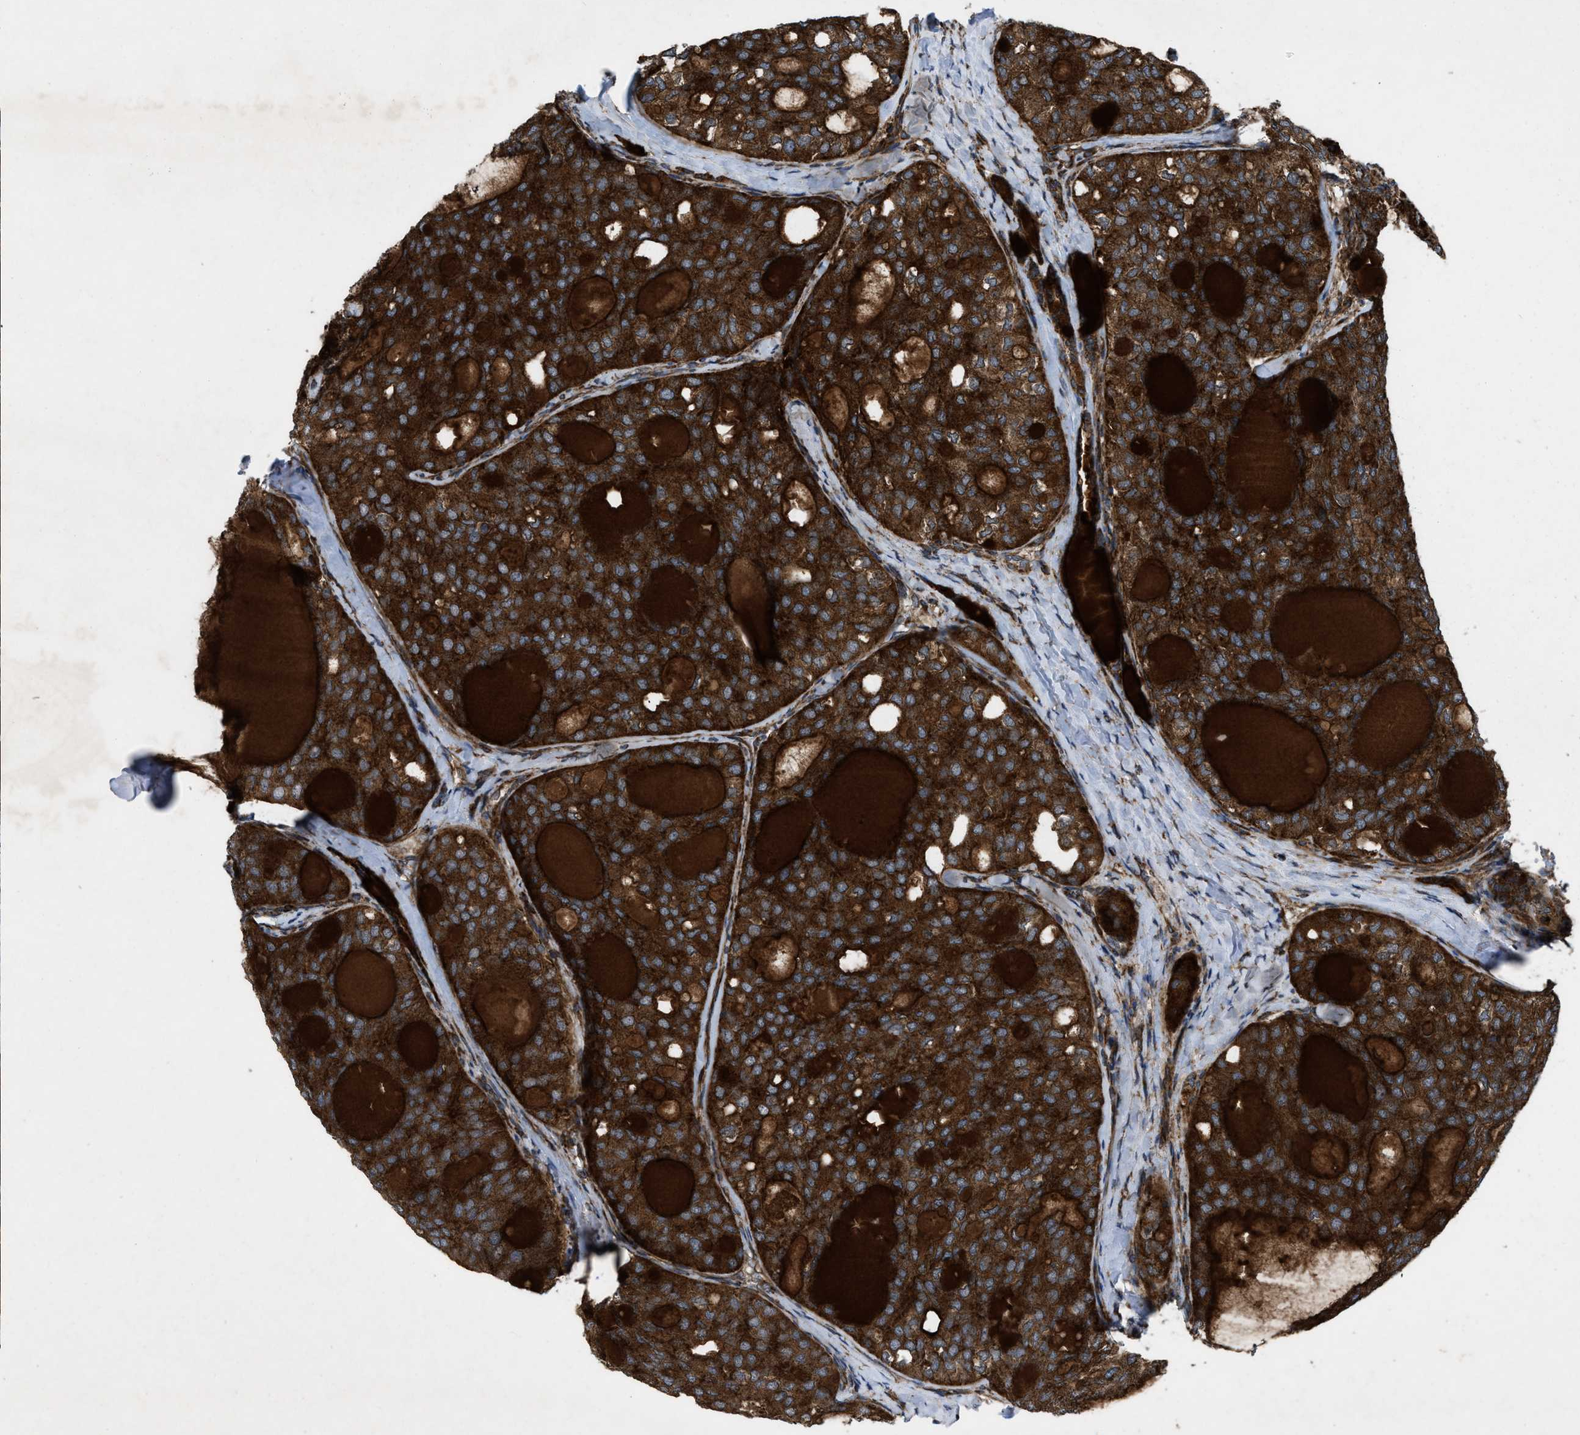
{"staining": {"intensity": "strong", "quantity": ">75%", "location": "cytoplasmic/membranous"}, "tissue": "thyroid cancer", "cell_type": "Tumor cells", "image_type": "cancer", "snomed": [{"axis": "morphology", "description": "Follicular adenoma carcinoma, NOS"}, {"axis": "topography", "description": "Thyroid gland"}], "caption": "An image showing strong cytoplasmic/membranous expression in approximately >75% of tumor cells in thyroid cancer (follicular adenoma carcinoma), as visualized by brown immunohistochemical staining.", "gene": "PER3", "patient": {"sex": "male", "age": 75}}